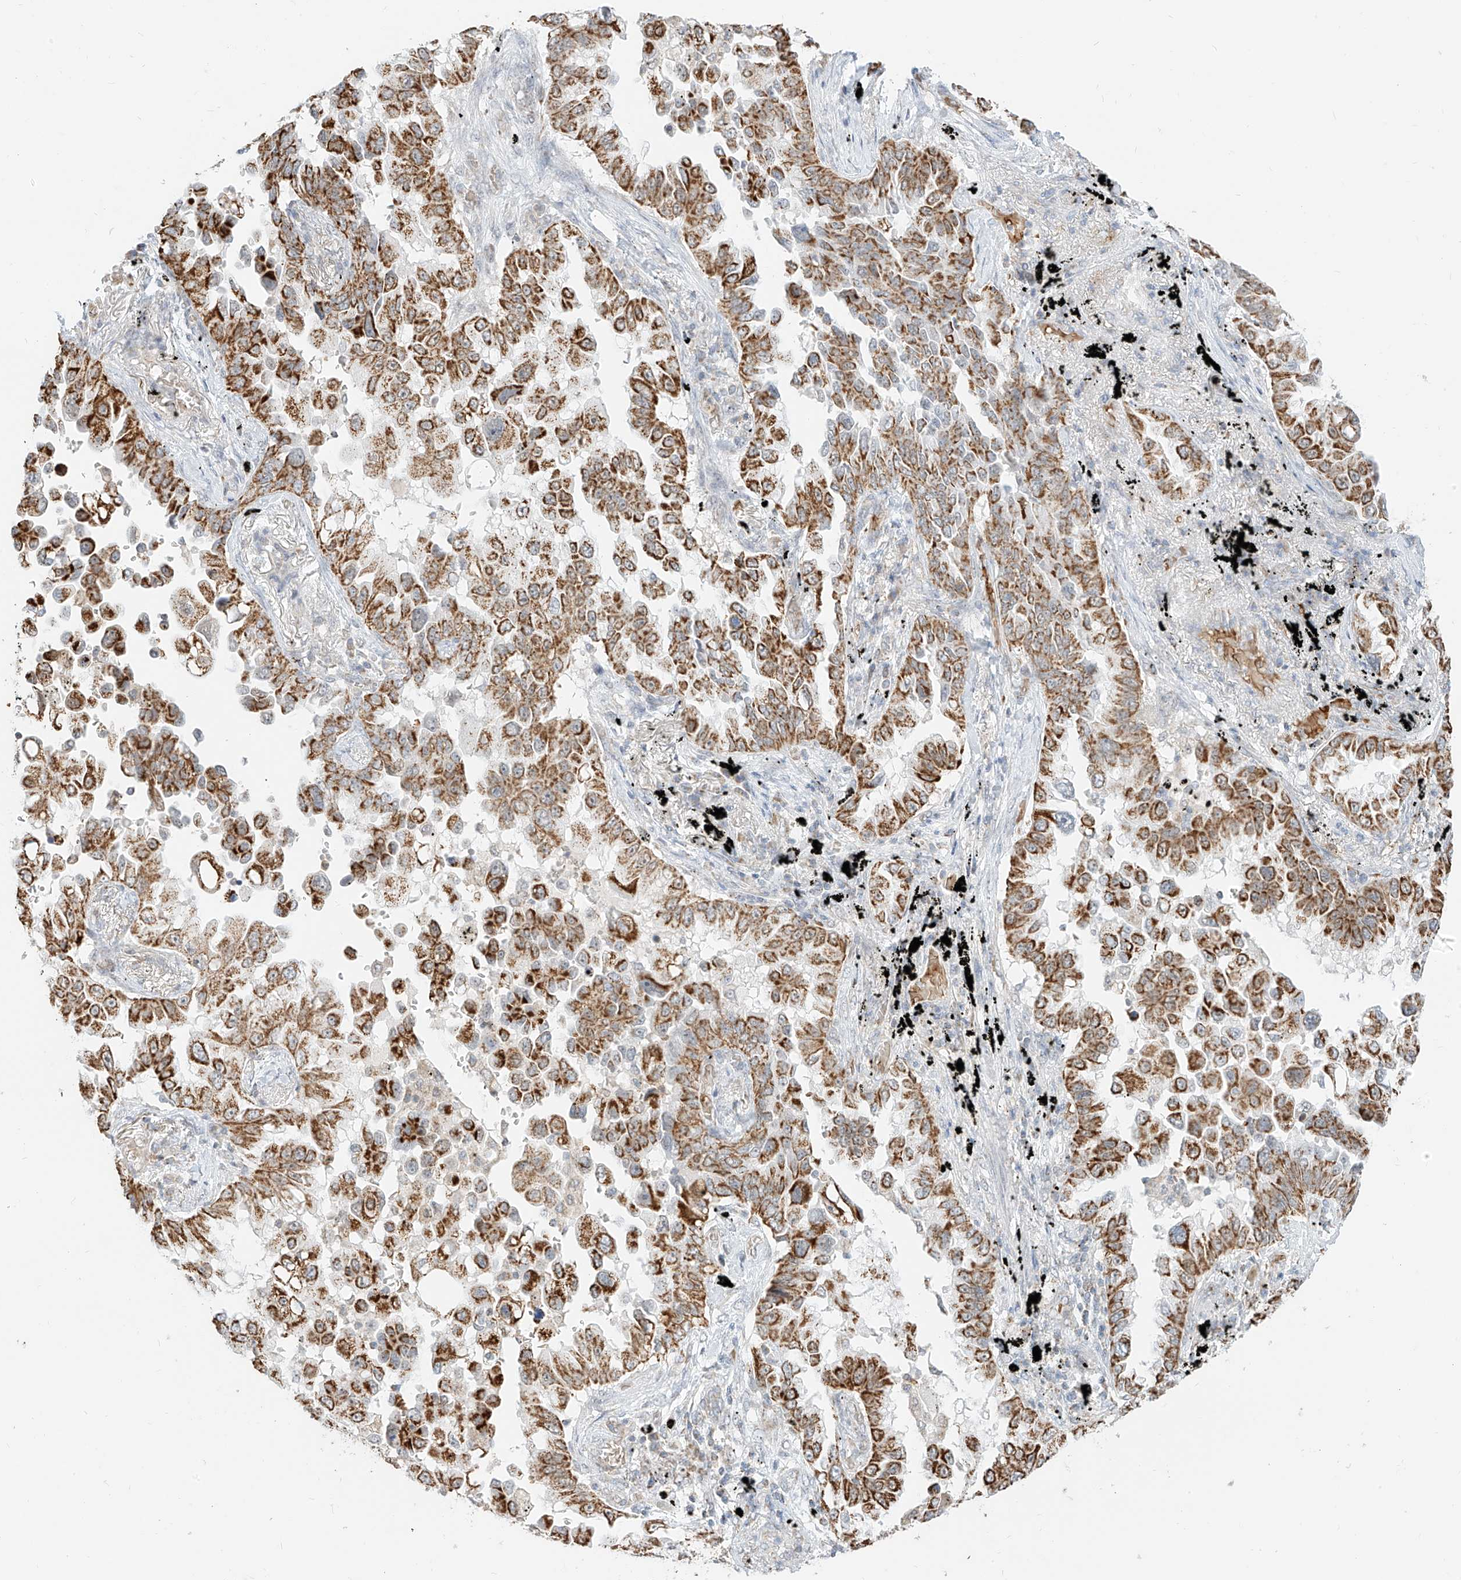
{"staining": {"intensity": "moderate", "quantity": ">75%", "location": "cytoplasmic/membranous"}, "tissue": "lung cancer", "cell_type": "Tumor cells", "image_type": "cancer", "snomed": [{"axis": "morphology", "description": "Adenocarcinoma, NOS"}, {"axis": "topography", "description": "Lung"}], "caption": "Protein staining displays moderate cytoplasmic/membranous staining in about >75% of tumor cells in adenocarcinoma (lung).", "gene": "MTUS2", "patient": {"sex": "female", "age": 67}}